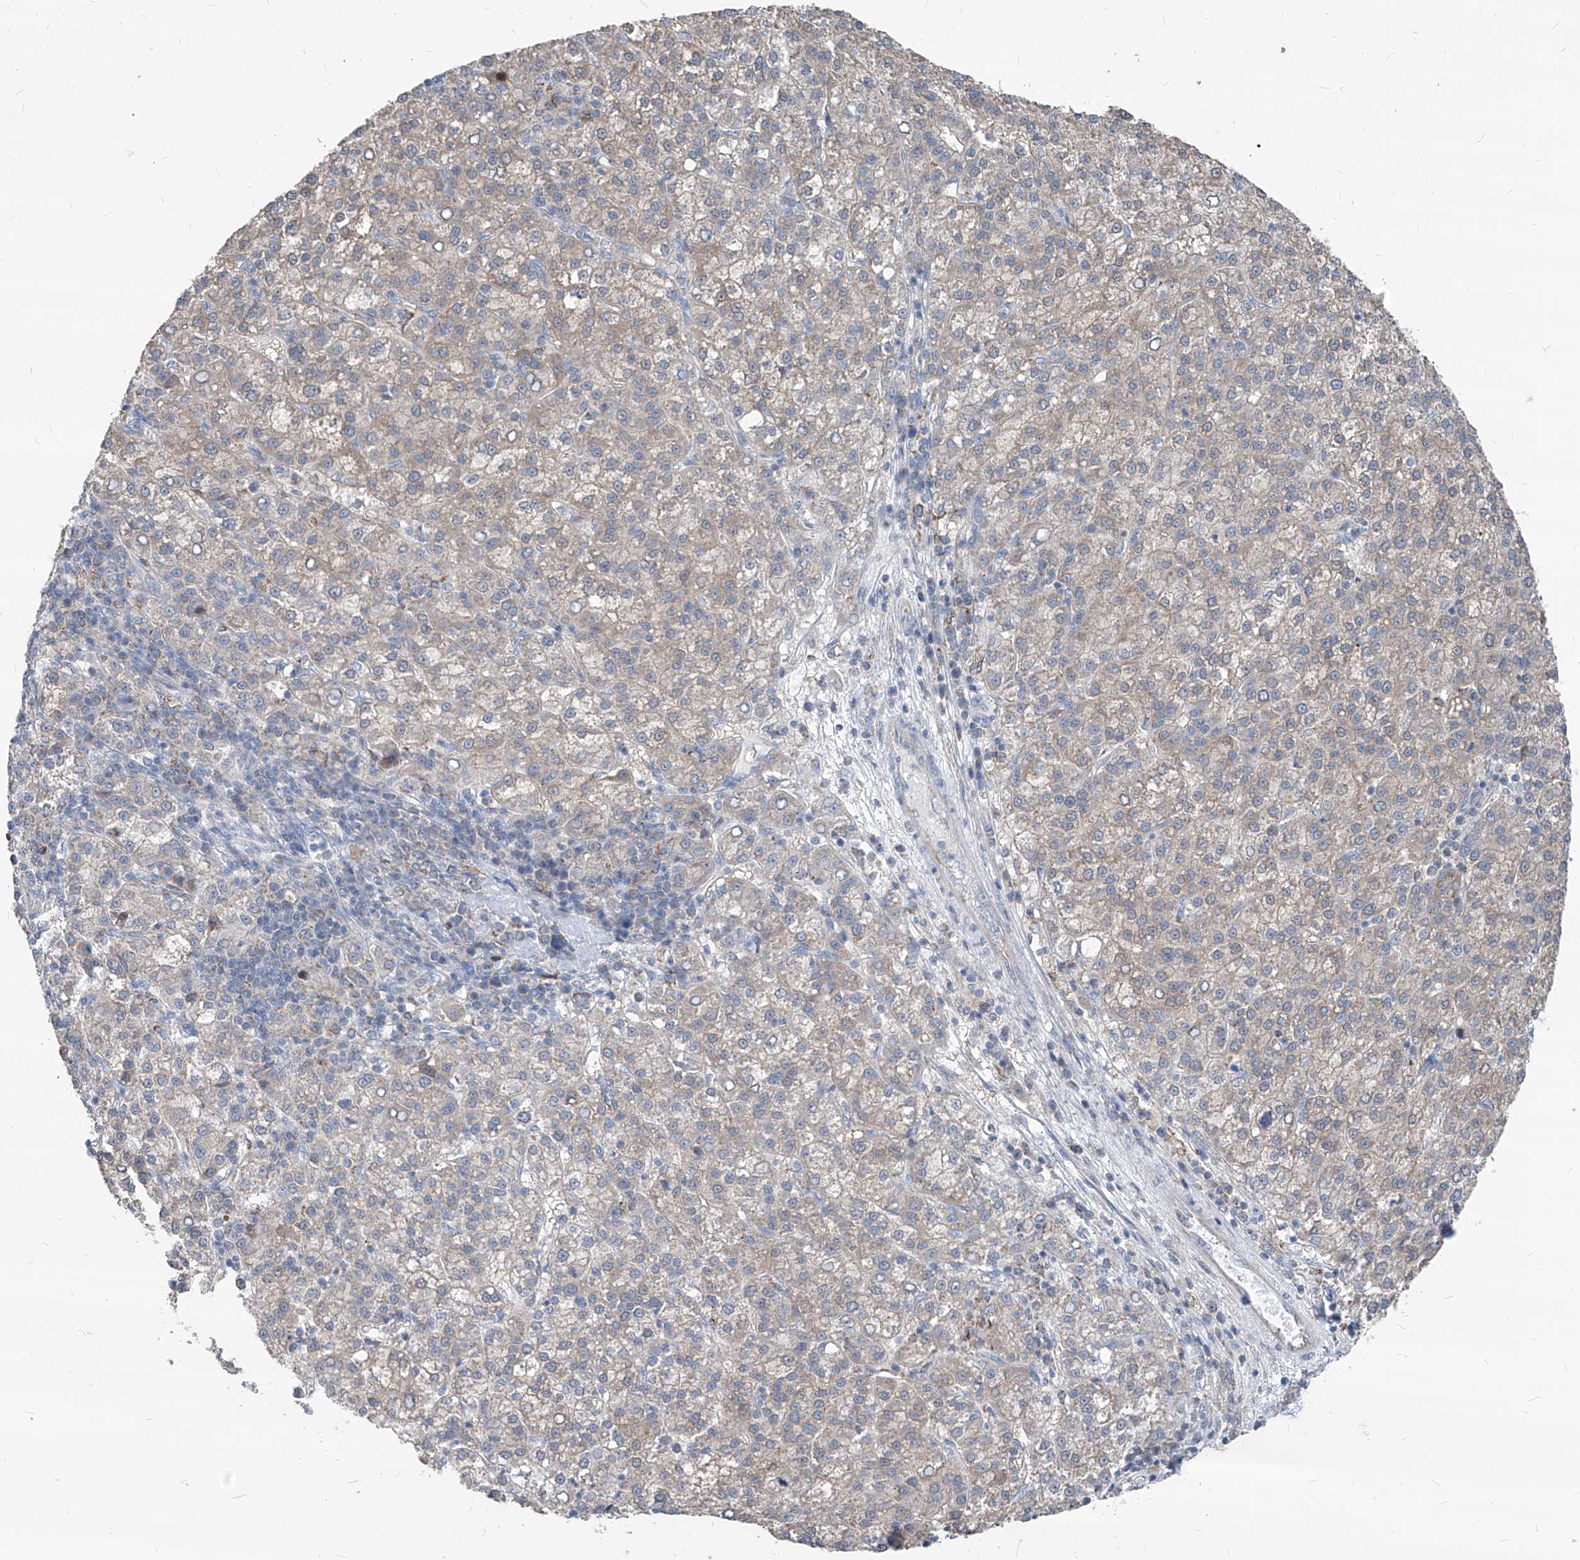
{"staining": {"intensity": "weak", "quantity": "25%-75%", "location": "cytoplasmic/membranous"}, "tissue": "liver cancer", "cell_type": "Tumor cells", "image_type": "cancer", "snomed": [{"axis": "morphology", "description": "Carcinoma, Hepatocellular, NOS"}, {"axis": "topography", "description": "Liver"}], "caption": "The micrograph displays staining of liver hepatocellular carcinoma, revealing weak cytoplasmic/membranous protein staining (brown color) within tumor cells.", "gene": "AGPS", "patient": {"sex": "female", "age": 58}}